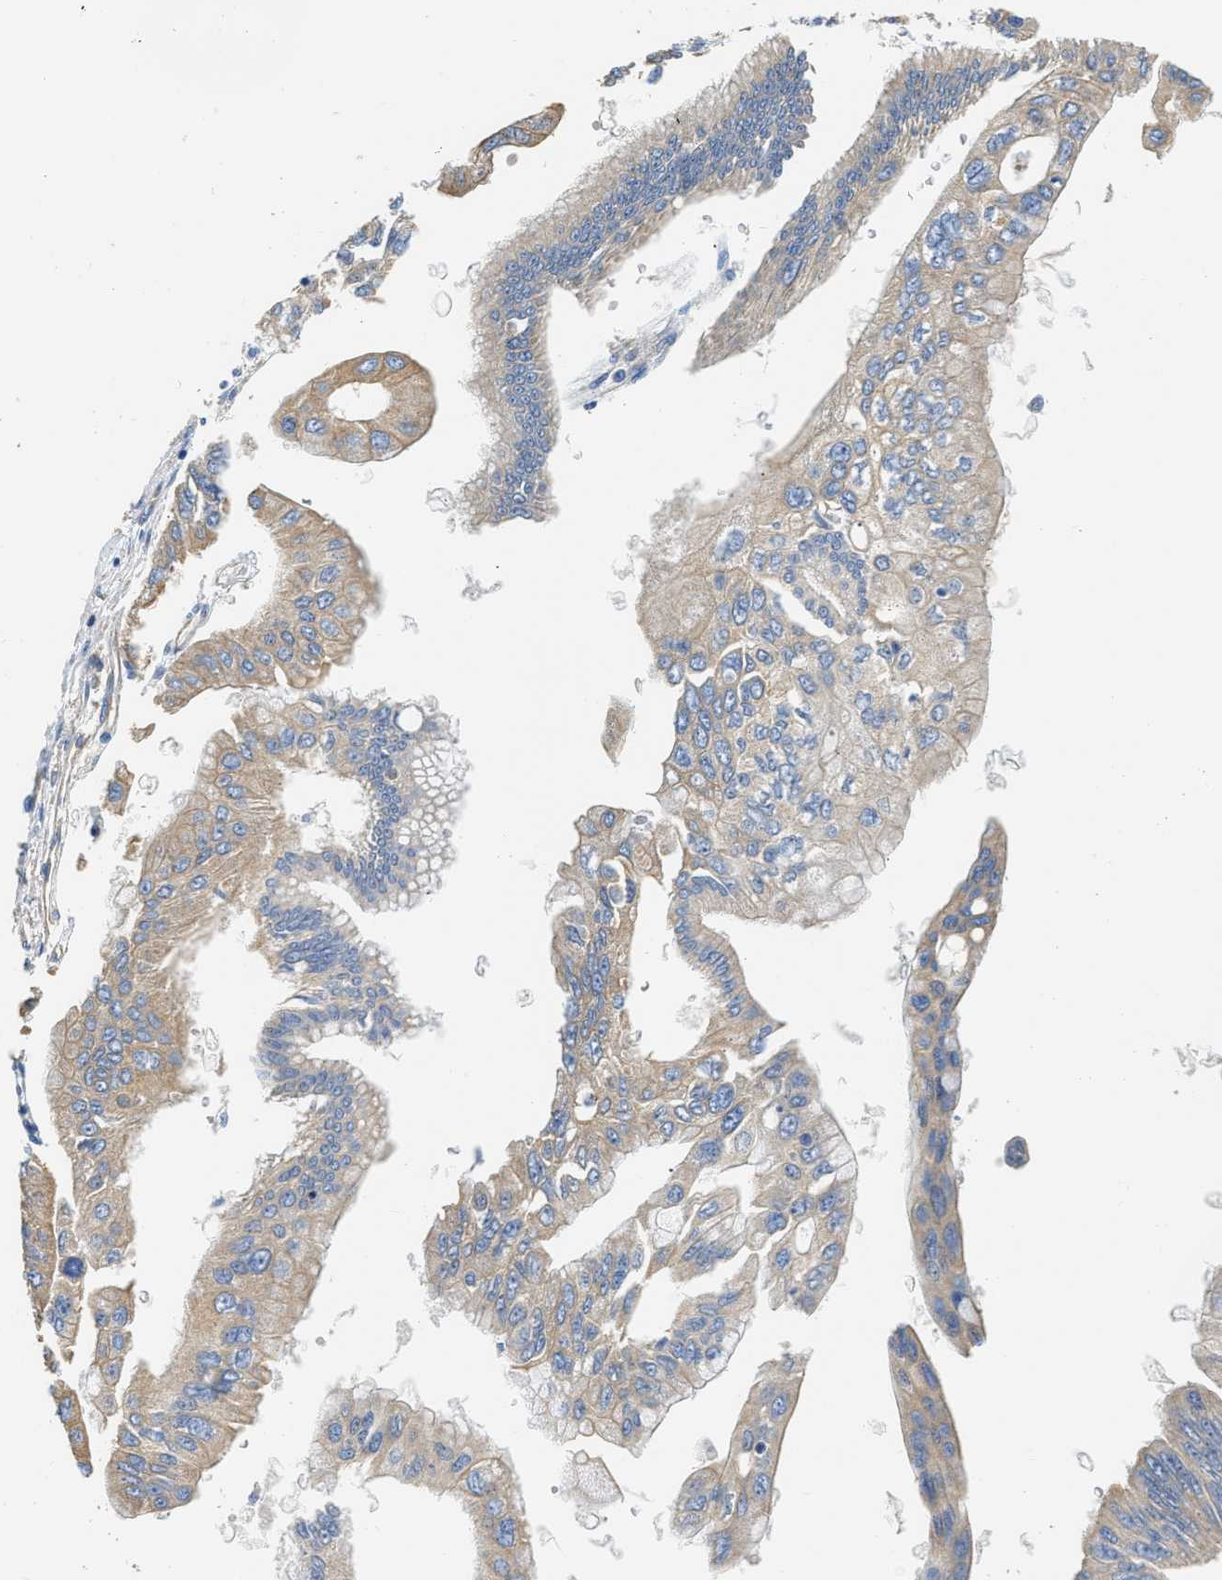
{"staining": {"intensity": "moderate", "quantity": ">75%", "location": "cytoplasmic/membranous"}, "tissue": "pancreatic cancer", "cell_type": "Tumor cells", "image_type": "cancer", "snomed": [{"axis": "morphology", "description": "Adenocarcinoma, NOS"}, {"axis": "topography", "description": "Pancreas"}], "caption": "A medium amount of moderate cytoplasmic/membranous expression is seen in about >75% of tumor cells in pancreatic cancer tissue.", "gene": "CSDE1", "patient": {"sex": "female", "age": 77}}